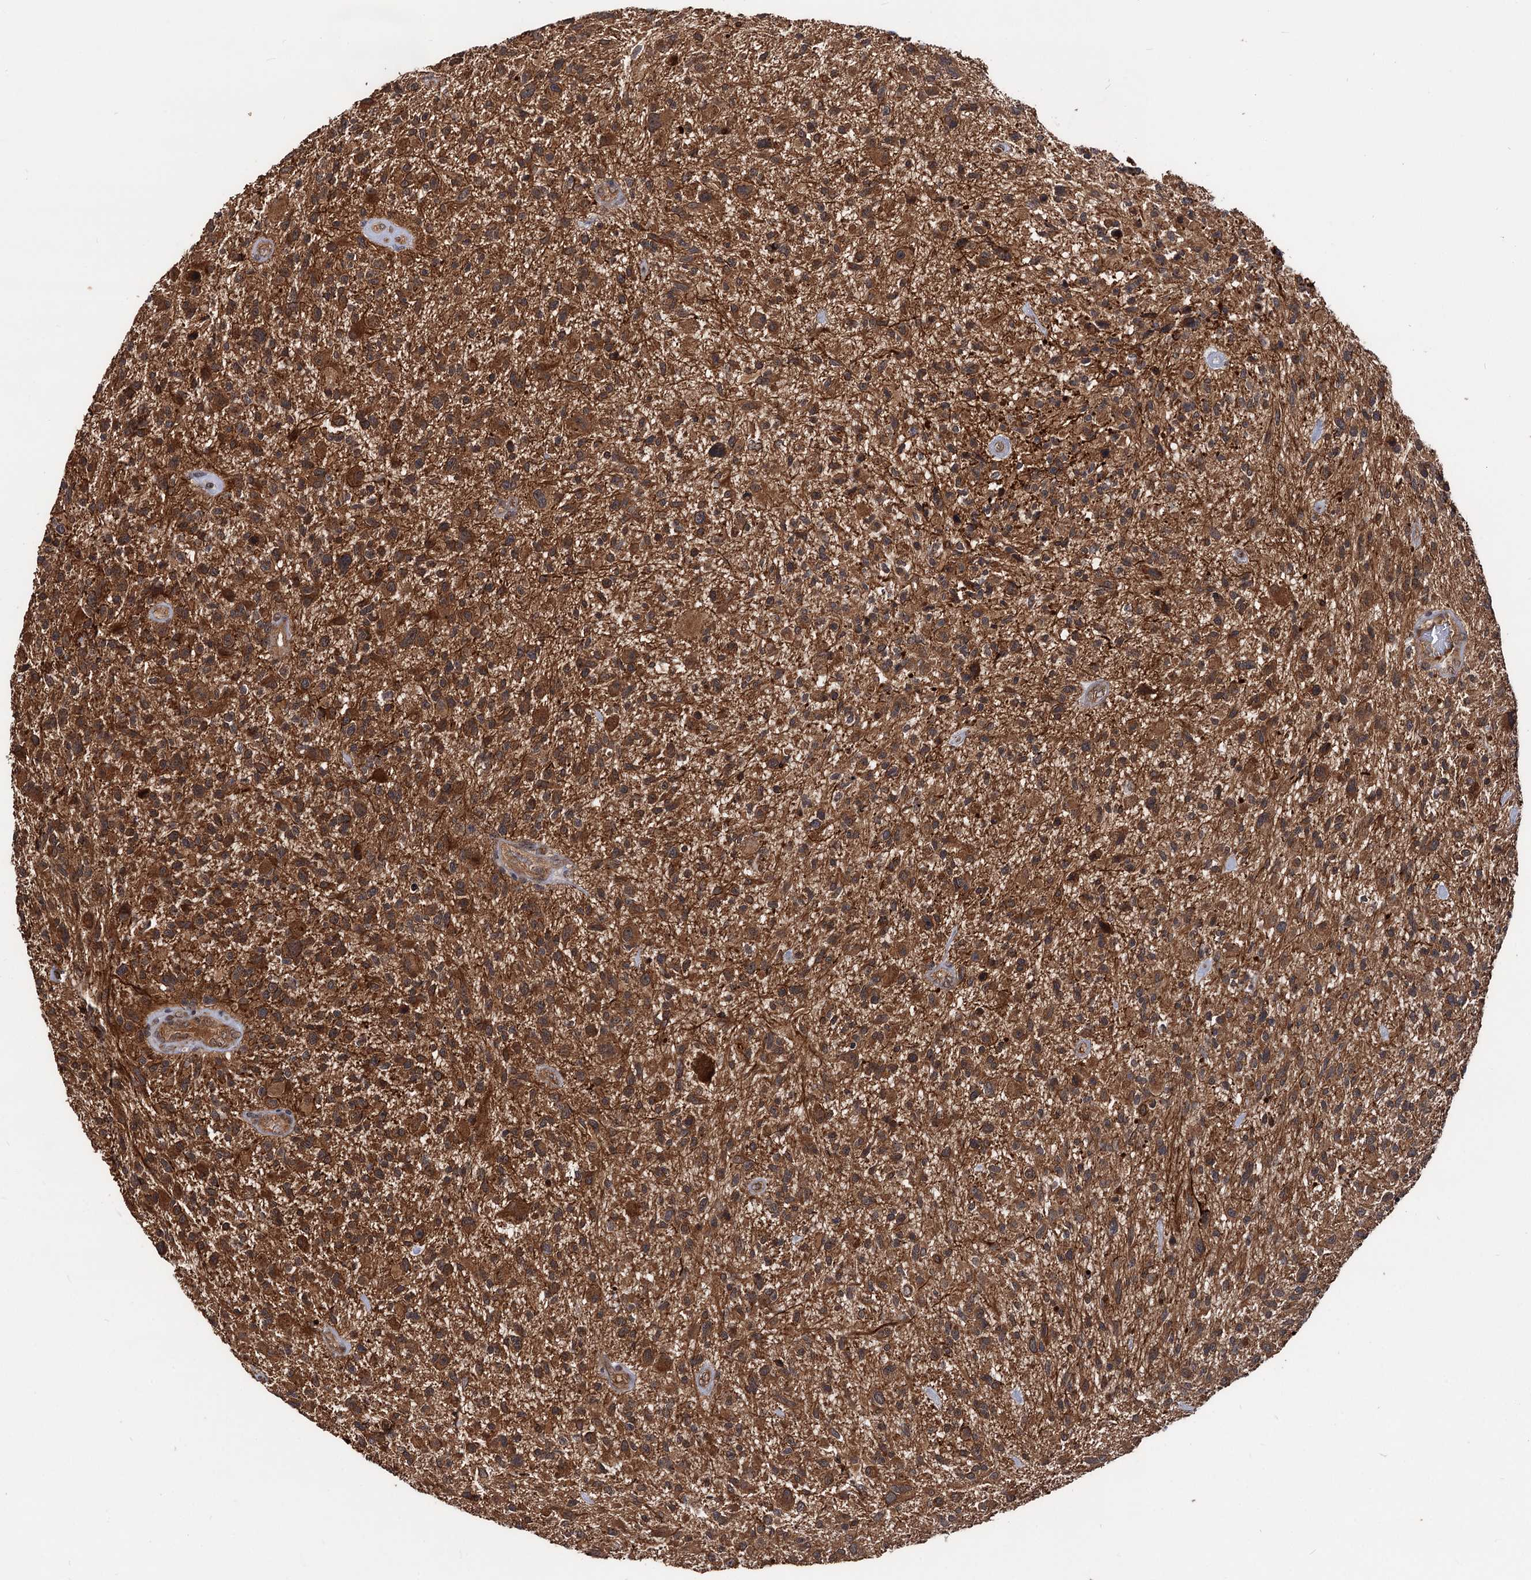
{"staining": {"intensity": "moderate", "quantity": ">75%", "location": "cytoplasmic/membranous"}, "tissue": "glioma", "cell_type": "Tumor cells", "image_type": "cancer", "snomed": [{"axis": "morphology", "description": "Glioma, malignant, High grade"}, {"axis": "topography", "description": "Brain"}], "caption": "Glioma tissue shows moderate cytoplasmic/membranous expression in about >75% of tumor cells", "gene": "TEX9", "patient": {"sex": "male", "age": 47}}